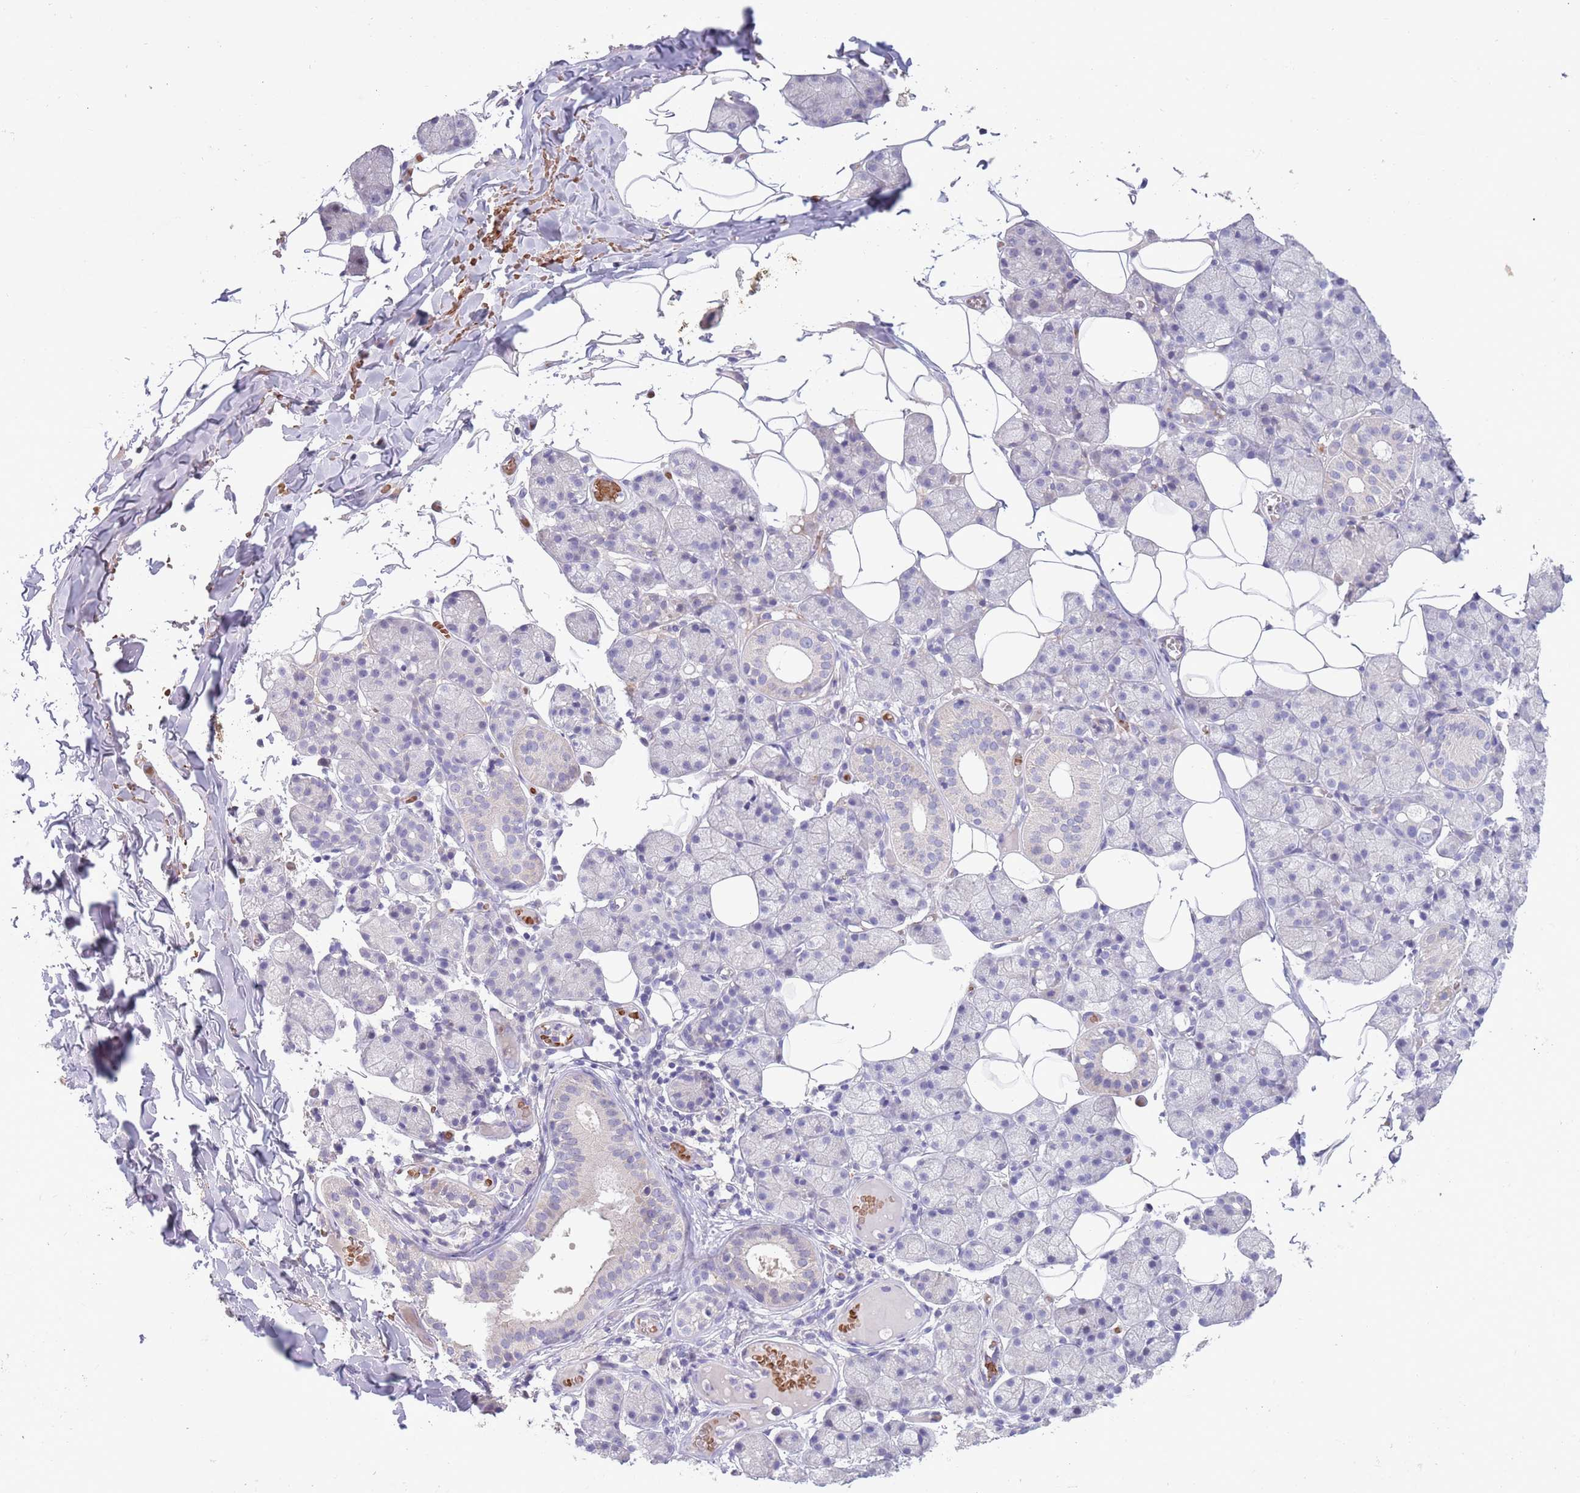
{"staining": {"intensity": "weak", "quantity": "<25%", "location": "cytoplasmic/membranous"}, "tissue": "salivary gland", "cell_type": "Glandular cells", "image_type": "normal", "snomed": [{"axis": "morphology", "description": "Normal tissue, NOS"}, {"axis": "topography", "description": "Salivary gland"}], "caption": "The photomicrograph displays no staining of glandular cells in unremarkable salivary gland. Brightfield microscopy of immunohistochemistry (IHC) stained with DAB (3,3'-diaminobenzidine) (brown) and hematoxylin (blue), captured at high magnification.", "gene": "ZNF14", "patient": {"sex": "female", "age": 33}}